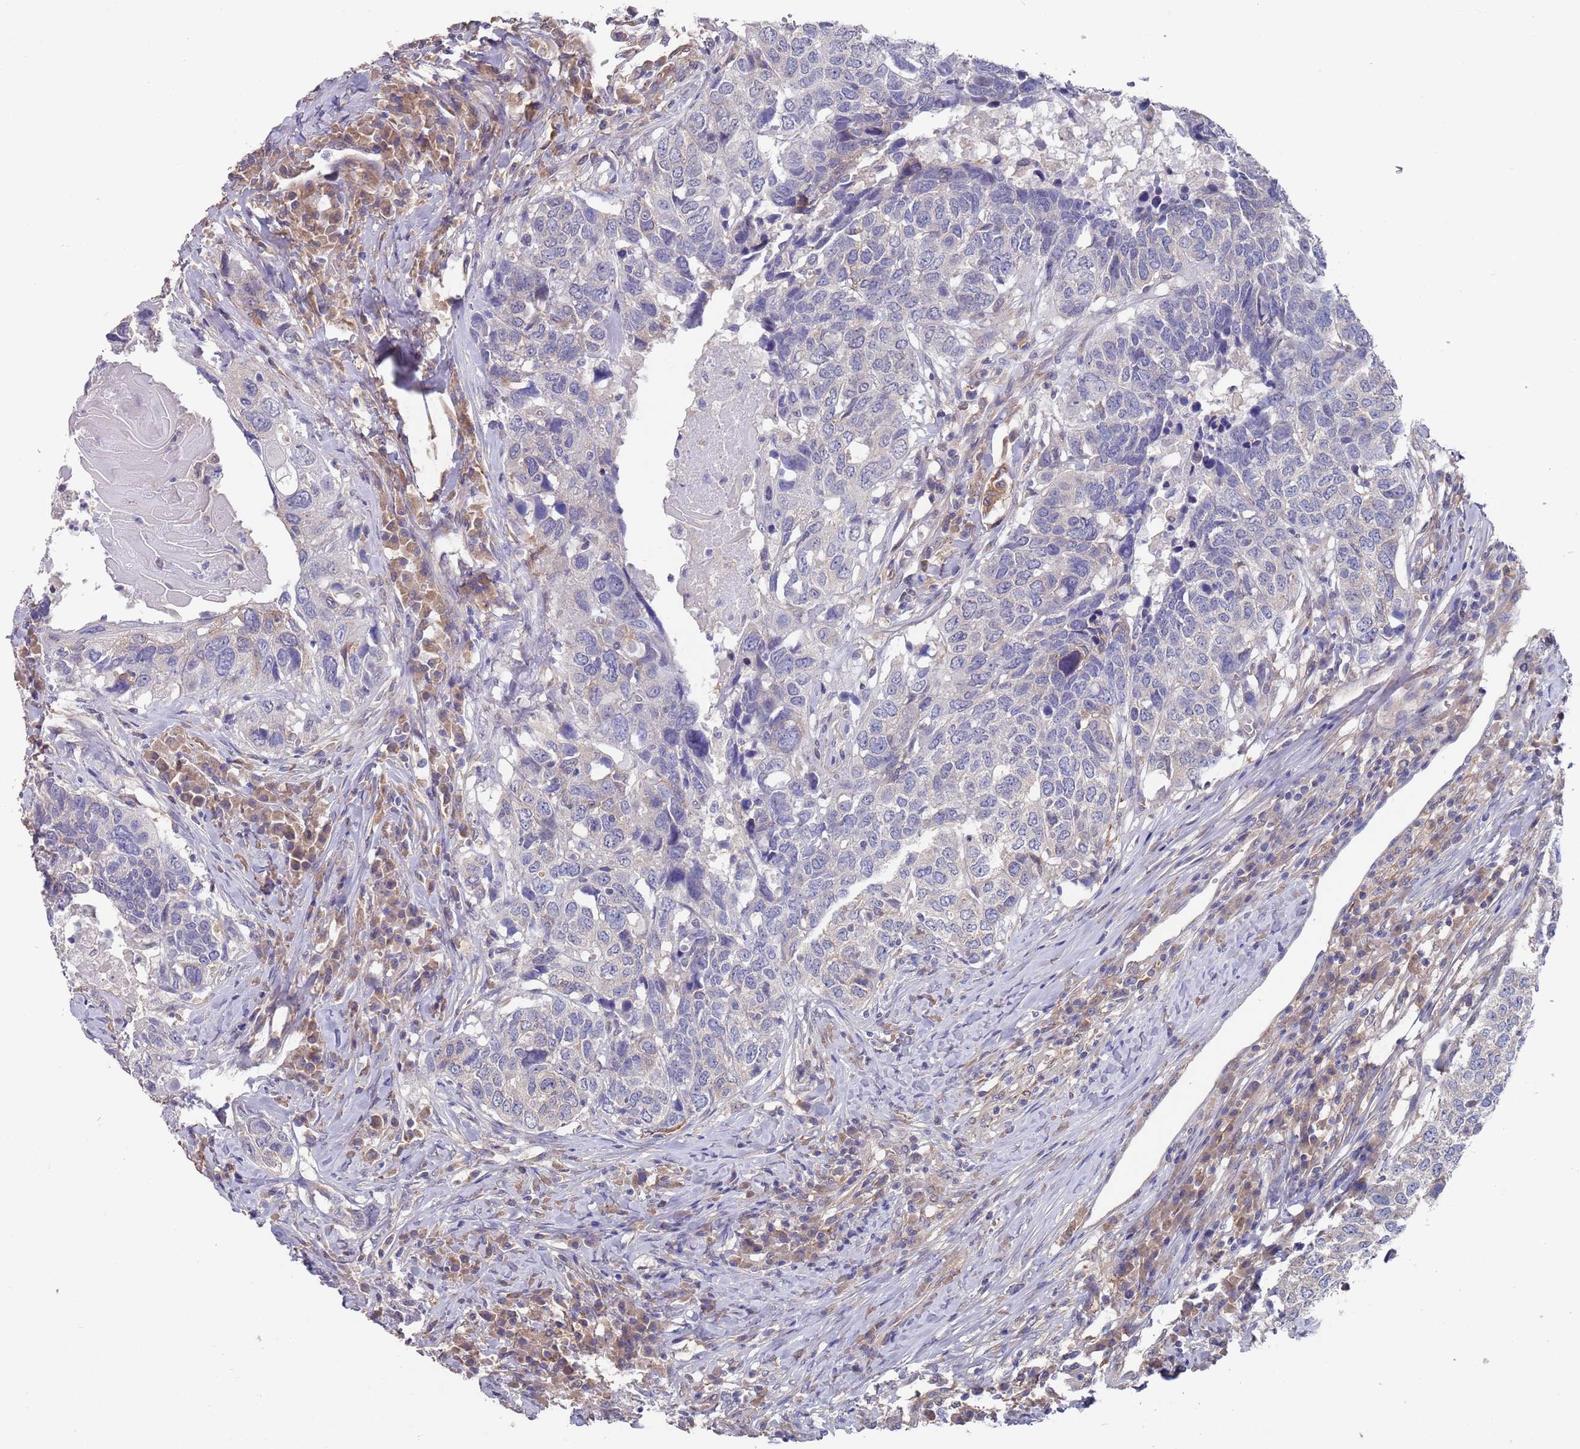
{"staining": {"intensity": "negative", "quantity": "none", "location": "none"}, "tissue": "head and neck cancer", "cell_type": "Tumor cells", "image_type": "cancer", "snomed": [{"axis": "morphology", "description": "Squamous cell carcinoma, NOS"}, {"axis": "topography", "description": "Head-Neck"}], "caption": "The immunohistochemistry photomicrograph has no significant expression in tumor cells of head and neck squamous cell carcinoma tissue. (DAB immunohistochemistry visualized using brightfield microscopy, high magnification).", "gene": "ANK2", "patient": {"sex": "male", "age": 66}}